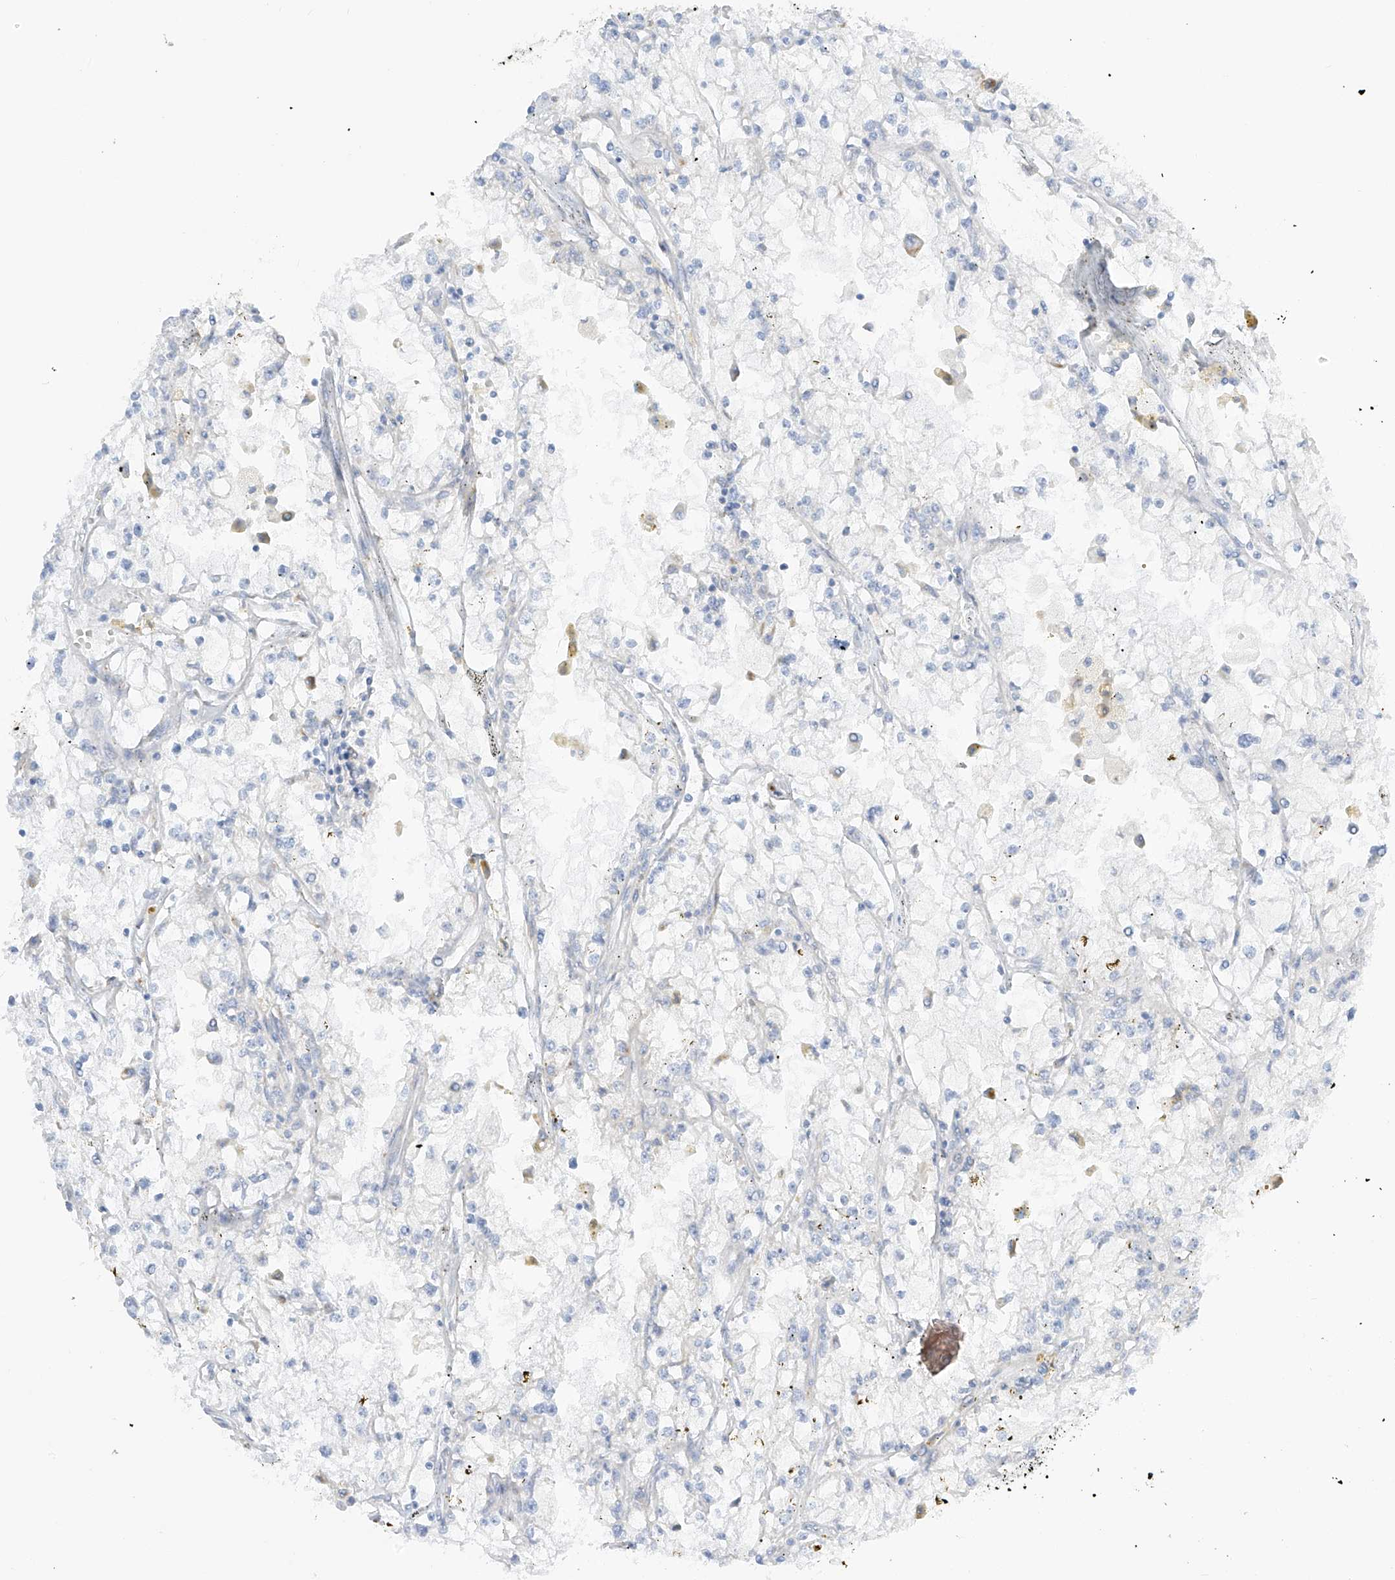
{"staining": {"intensity": "negative", "quantity": "none", "location": "none"}, "tissue": "renal cancer", "cell_type": "Tumor cells", "image_type": "cancer", "snomed": [{"axis": "morphology", "description": "Adenocarcinoma, NOS"}, {"axis": "topography", "description": "Kidney"}], "caption": "Immunohistochemical staining of renal cancer (adenocarcinoma) demonstrates no significant staining in tumor cells.", "gene": "LRRC59", "patient": {"sex": "male", "age": 56}}